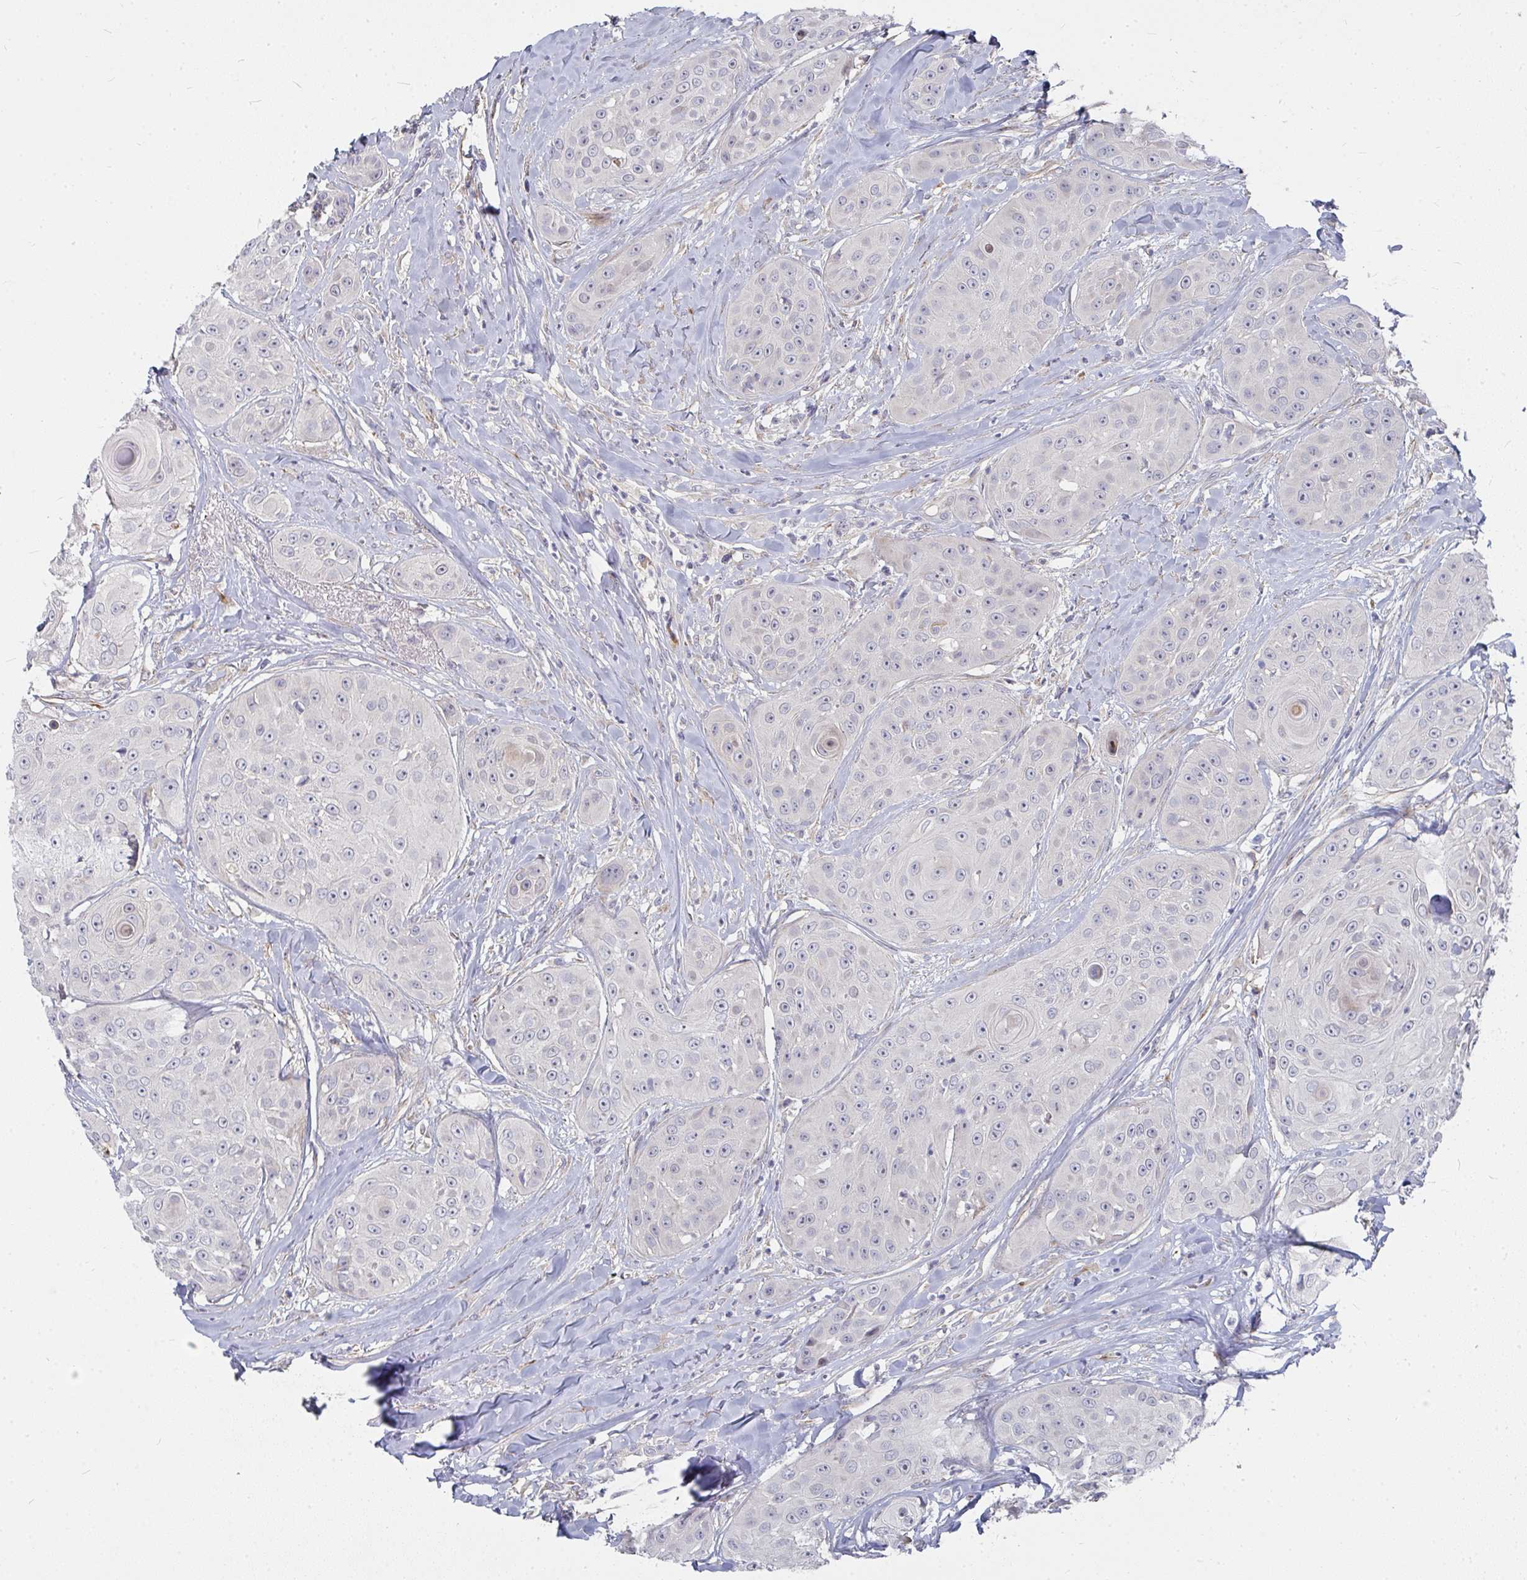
{"staining": {"intensity": "negative", "quantity": "none", "location": "none"}, "tissue": "head and neck cancer", "cell_type": "Tumor cells", "image_type": "cancer", "snomed": [{"axis": "morphology", "description": "Squamous cell carcinoma, NOS"}, {"axis": "topography", "description": "Head-Neck"}], "caption": "Tumor cells are negative for protein expression in human squamous cell carcinoma (head and neck).", "gene": "RHEBL1", "patient": {"sex": "male", "age": 83}}